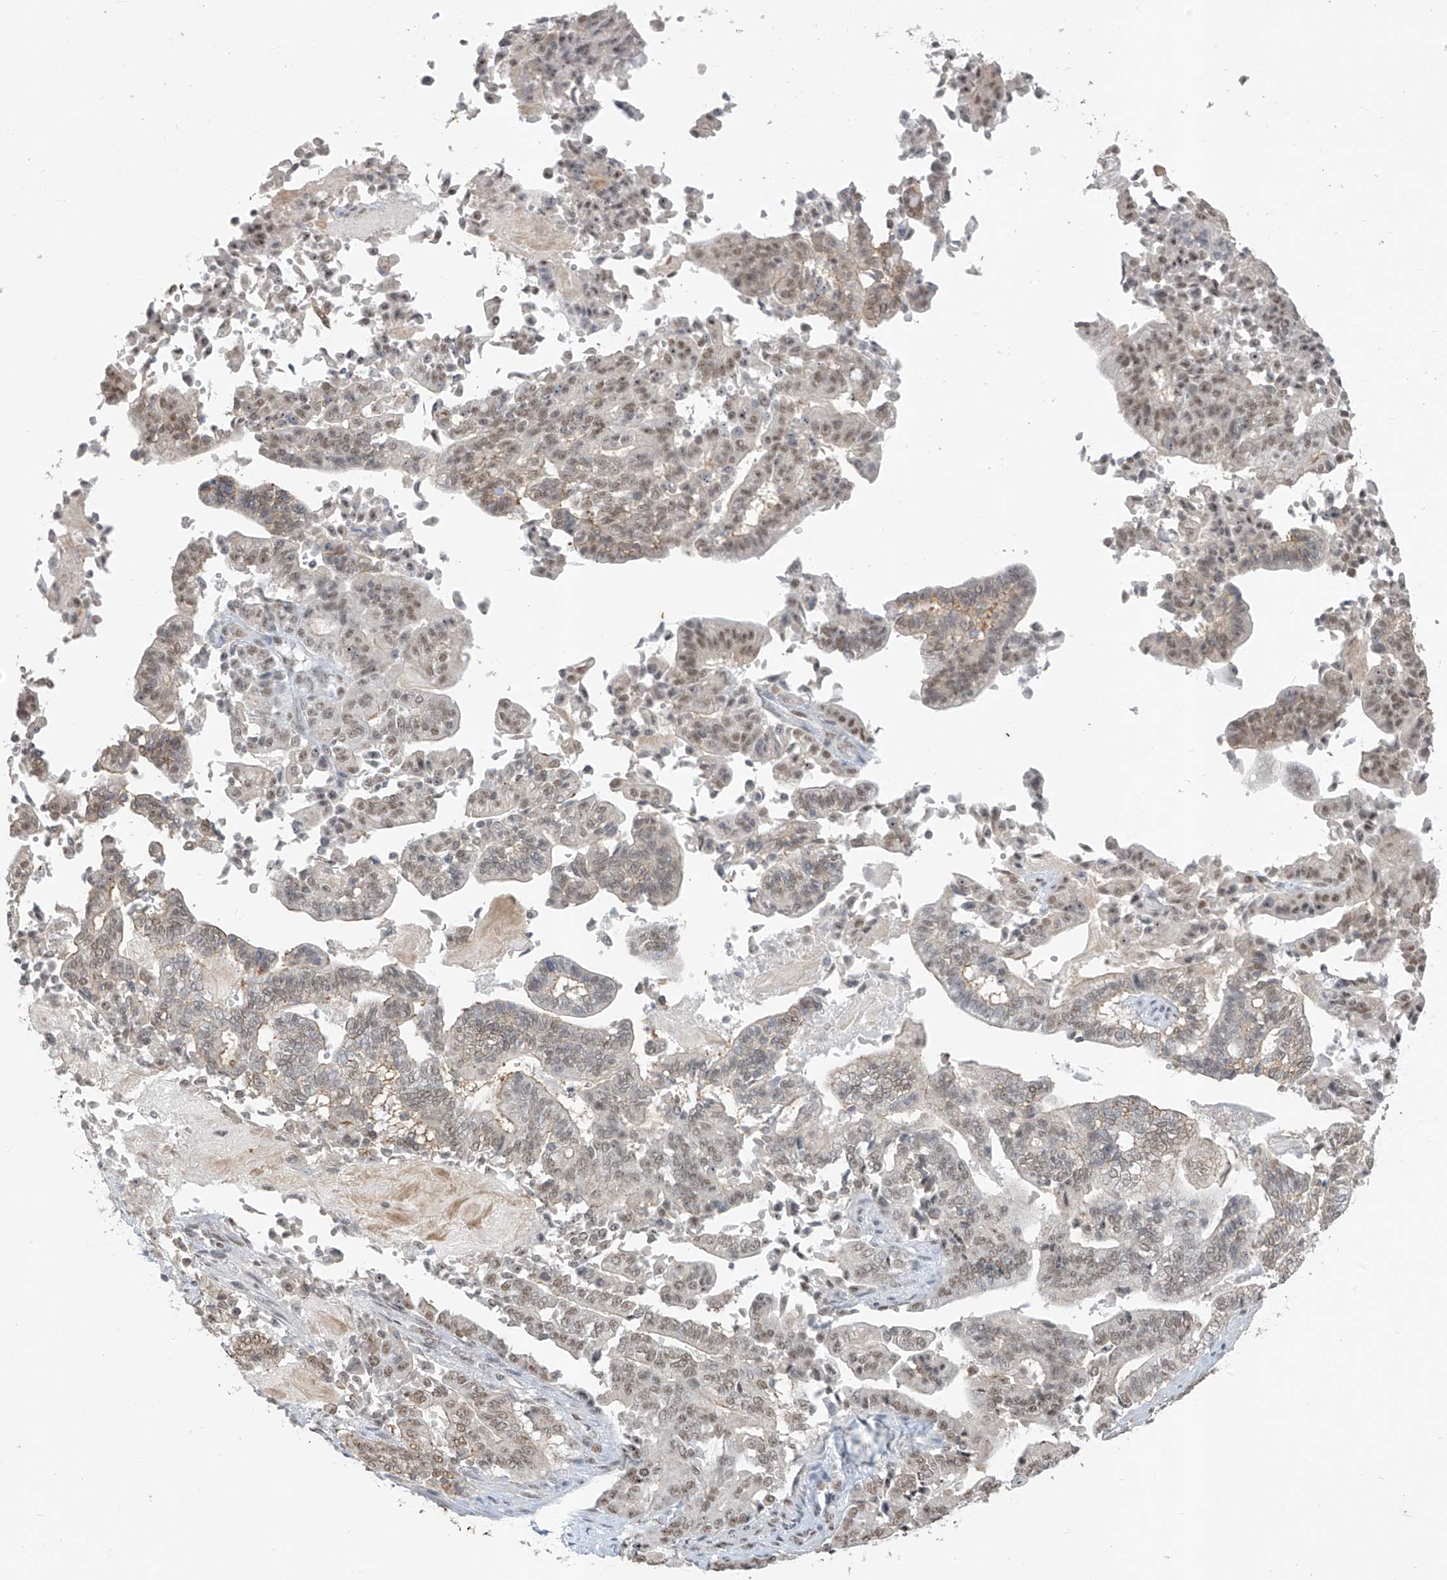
{"staining": {"intensity": "weak", "quantity": "25%-75%", "location": "nuclear"}, "tissue": "pancreatic cancer", "cell_type": "Tumor cells", "image_type": "cancer", "snomed": [{"axis": "morphology", "description": "Normal tissue, NOS"}, {"axis": "morphology", "description": "Adenocarcinoma, NOS"}, {"axis": "topography", "description": "Pancreas"}], "caption": "Immunohistochemical staining of human pancreatic adenocarcinoma reveals low levels of weak nuclear protein staining in about 25%-75% of tumor cells. The staining is performed using DAB brown chromogen to label protein expression. The nuclei are counter-stained blue using hematoxylin.", "gene": "TFEC", "patient": {"sex": "male", "age": 63}}